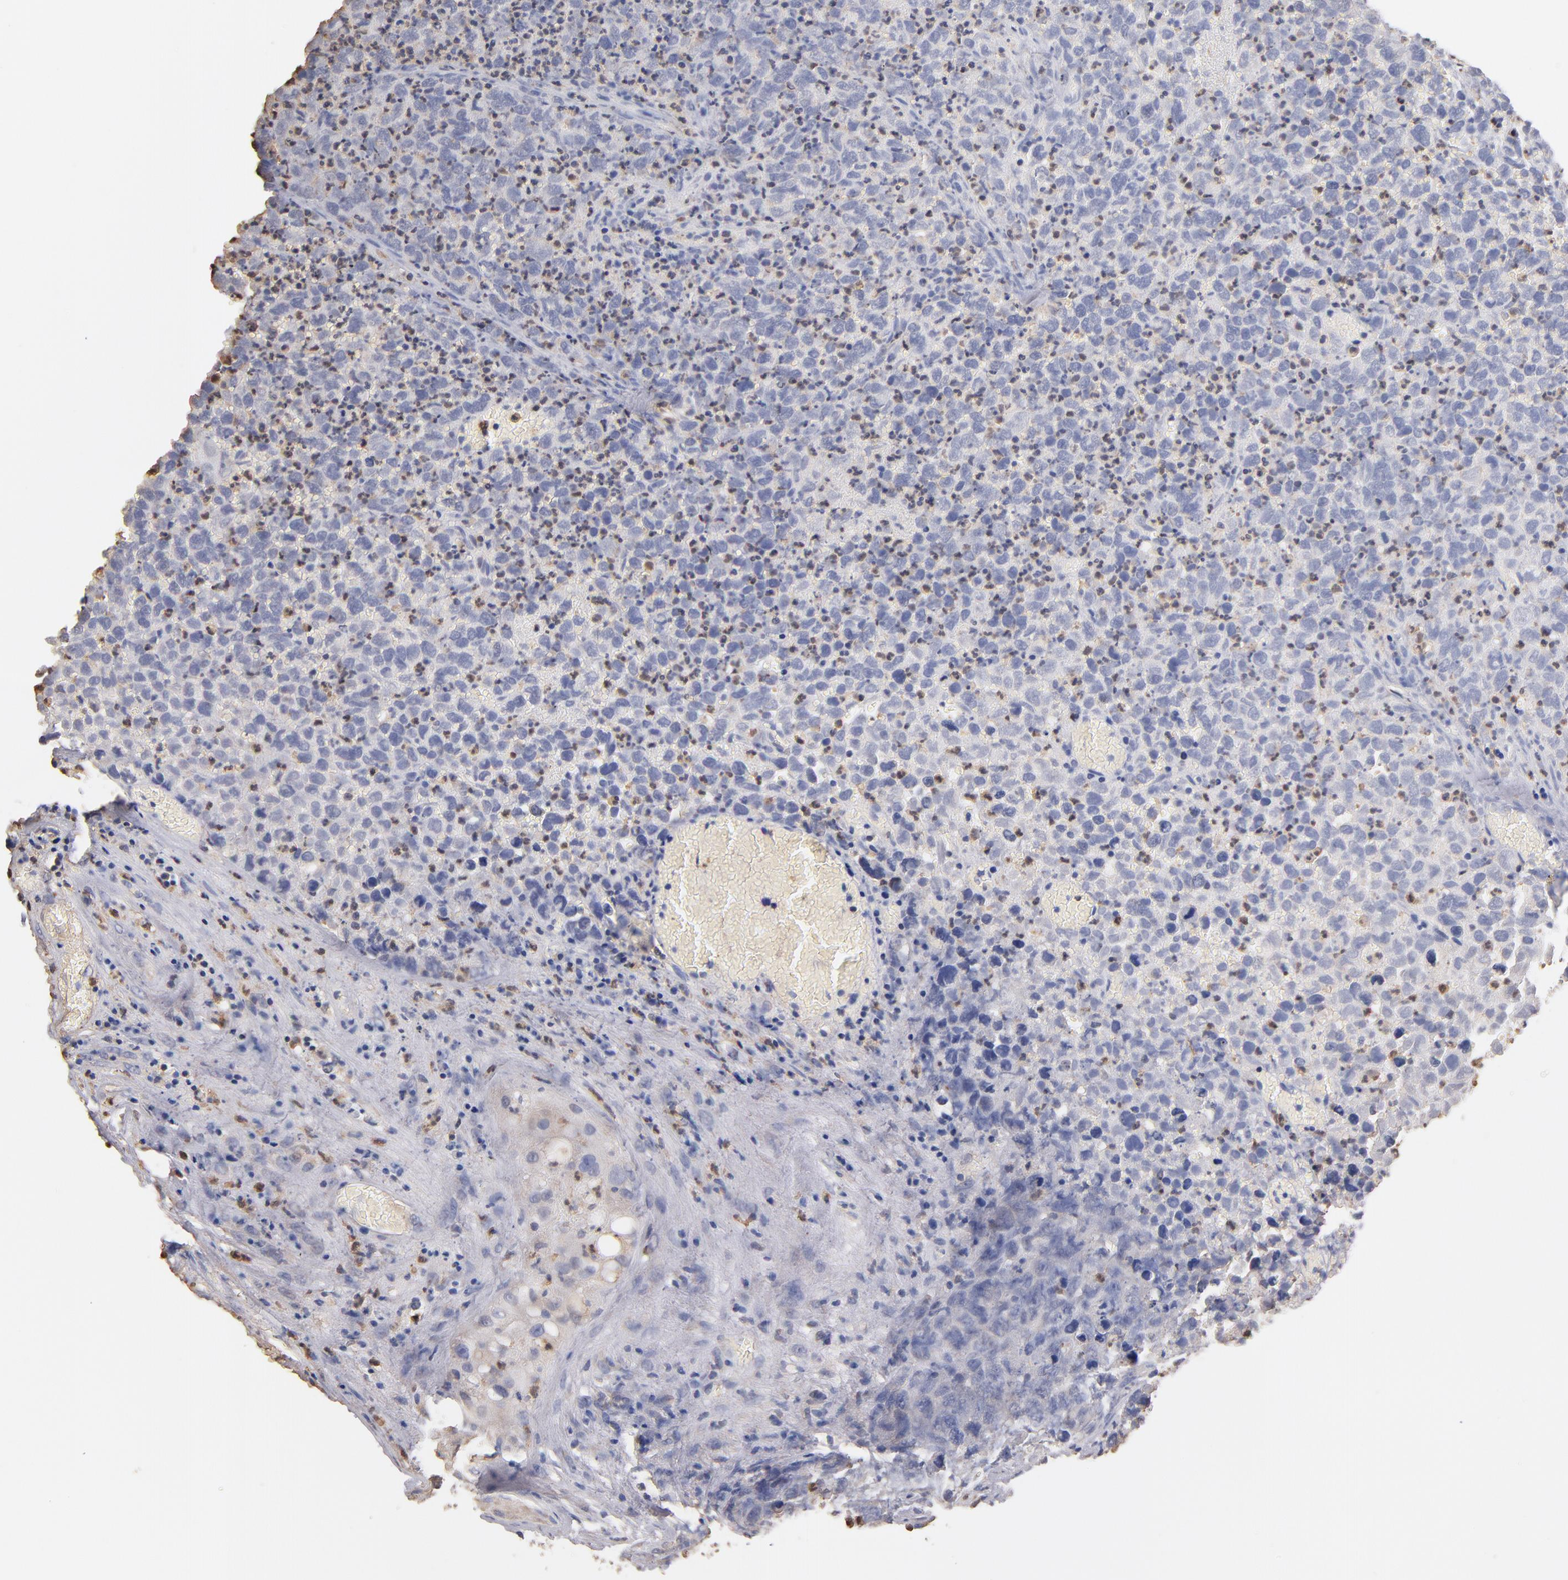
{"staining": {"intensity": "negative", "quantity": "none", "location": "none"}, "tissue": "testis cancer", "cell_type": "Tumor cells", "image_type": "cancer", "snomed": [{"axis": "morphology", "description": "Carcinoma, Embryonal, NOS"}, {"axis": "topography", "description": "Testis"}], "caption": "This histopathology image is of testis cancer (embryonal carcinoma) stained with IHC to label a protein in brown with the nuclei are counter-stained blue. There is no expression in tumor cells.", "gene": "RO60", "patient": {"sex": "male", "age": 31}}